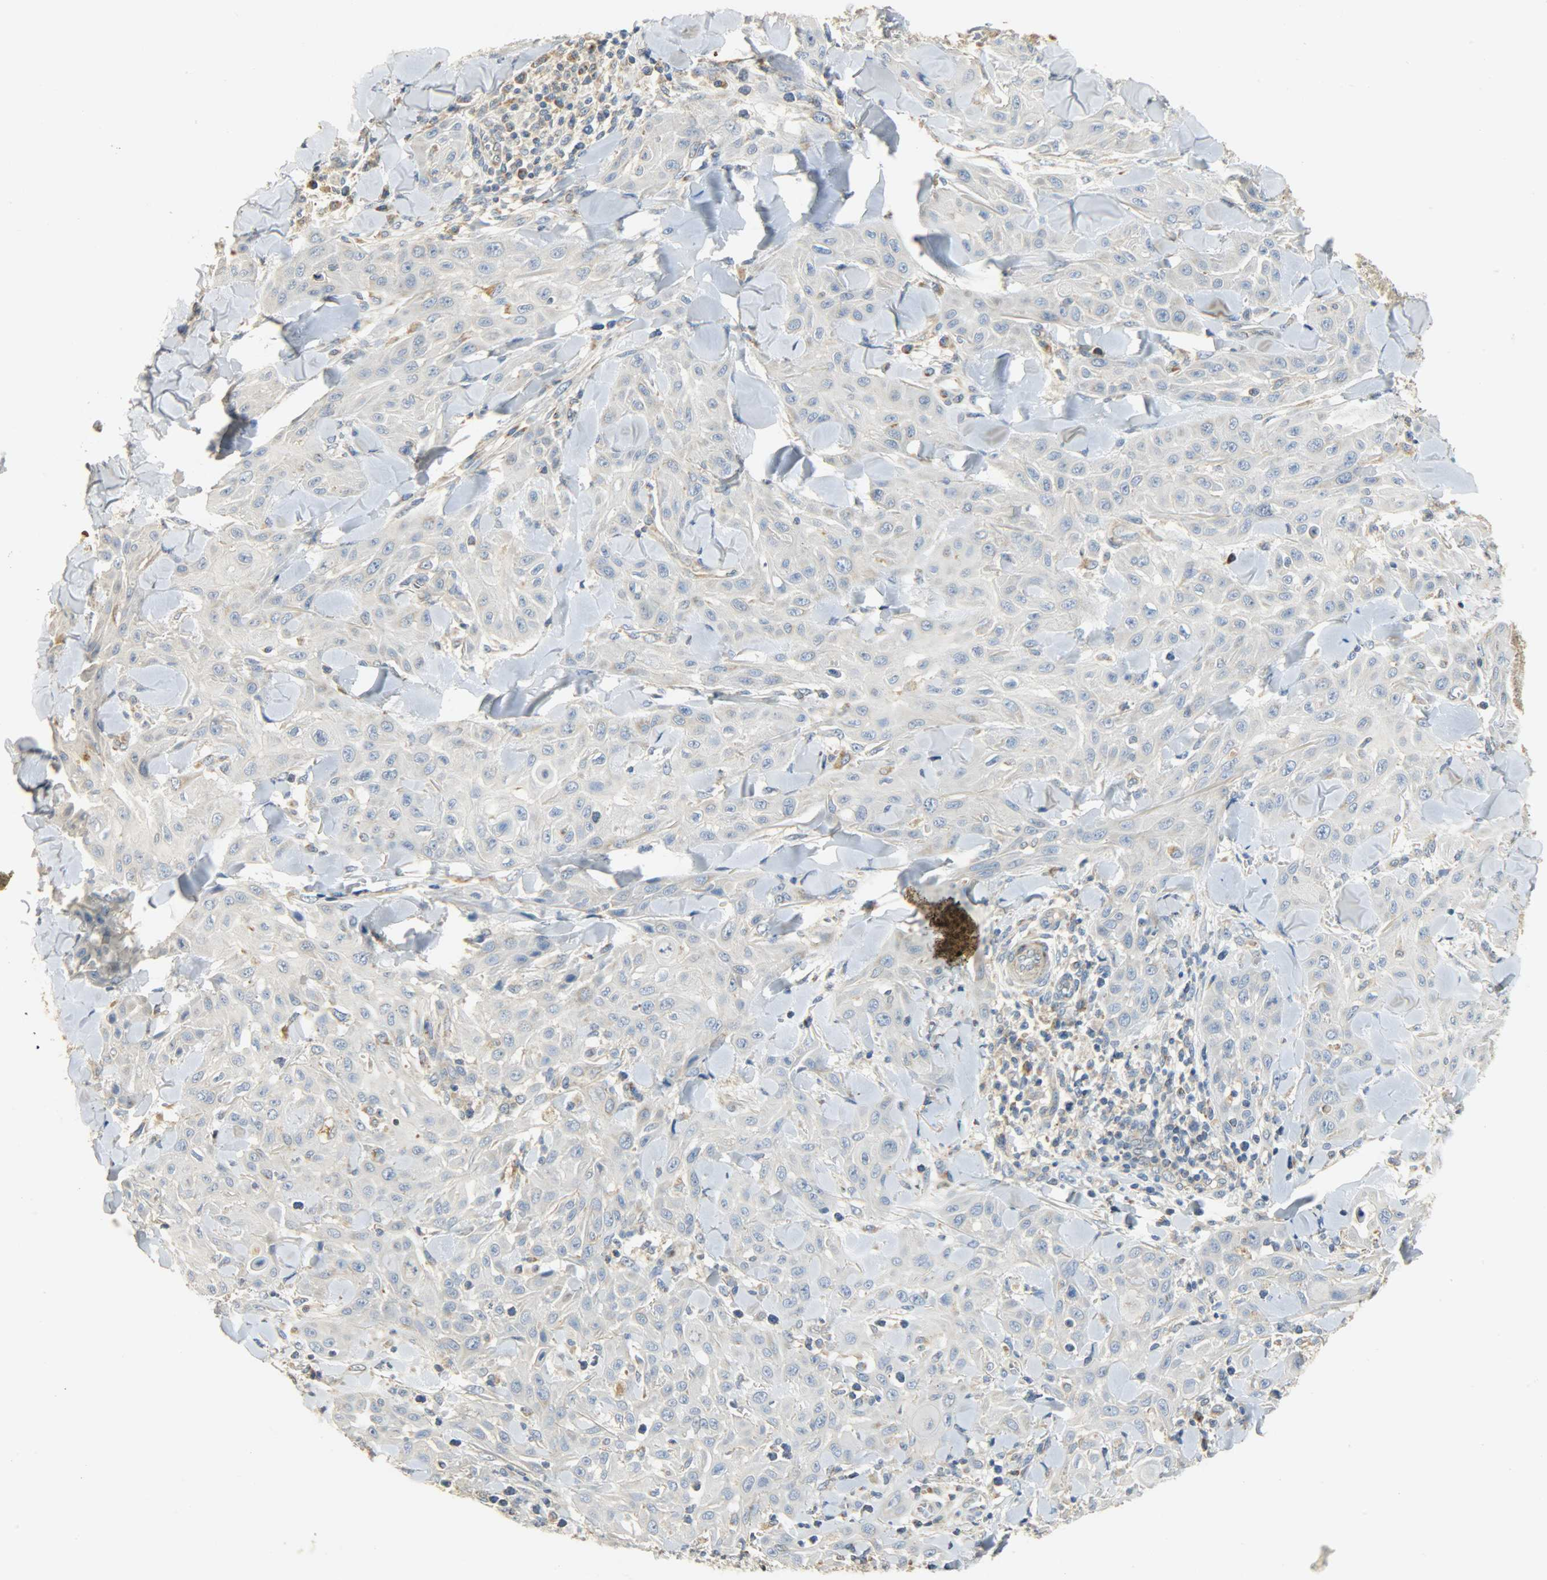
{"staining": {"intensity": "weak", "quantity": "25%-75%", "location": "cytoplasmic/membranous"}, "tissue": "skin cancer", "cell_type": "Tumor cells", "image_type": "cancer", "snomed": [{"axis": "morphology", "description": "Squamous cell carcinoma, NOS"}, {"axis": "topography", "description": "Skin"}], "caption": "Tumor cells exhibit weak cytoplasmic/membranous staining in about 25%-75% of cells in skin cancer.", "gene": "NNT", "patient": {"sex": "male", "age": 24}}